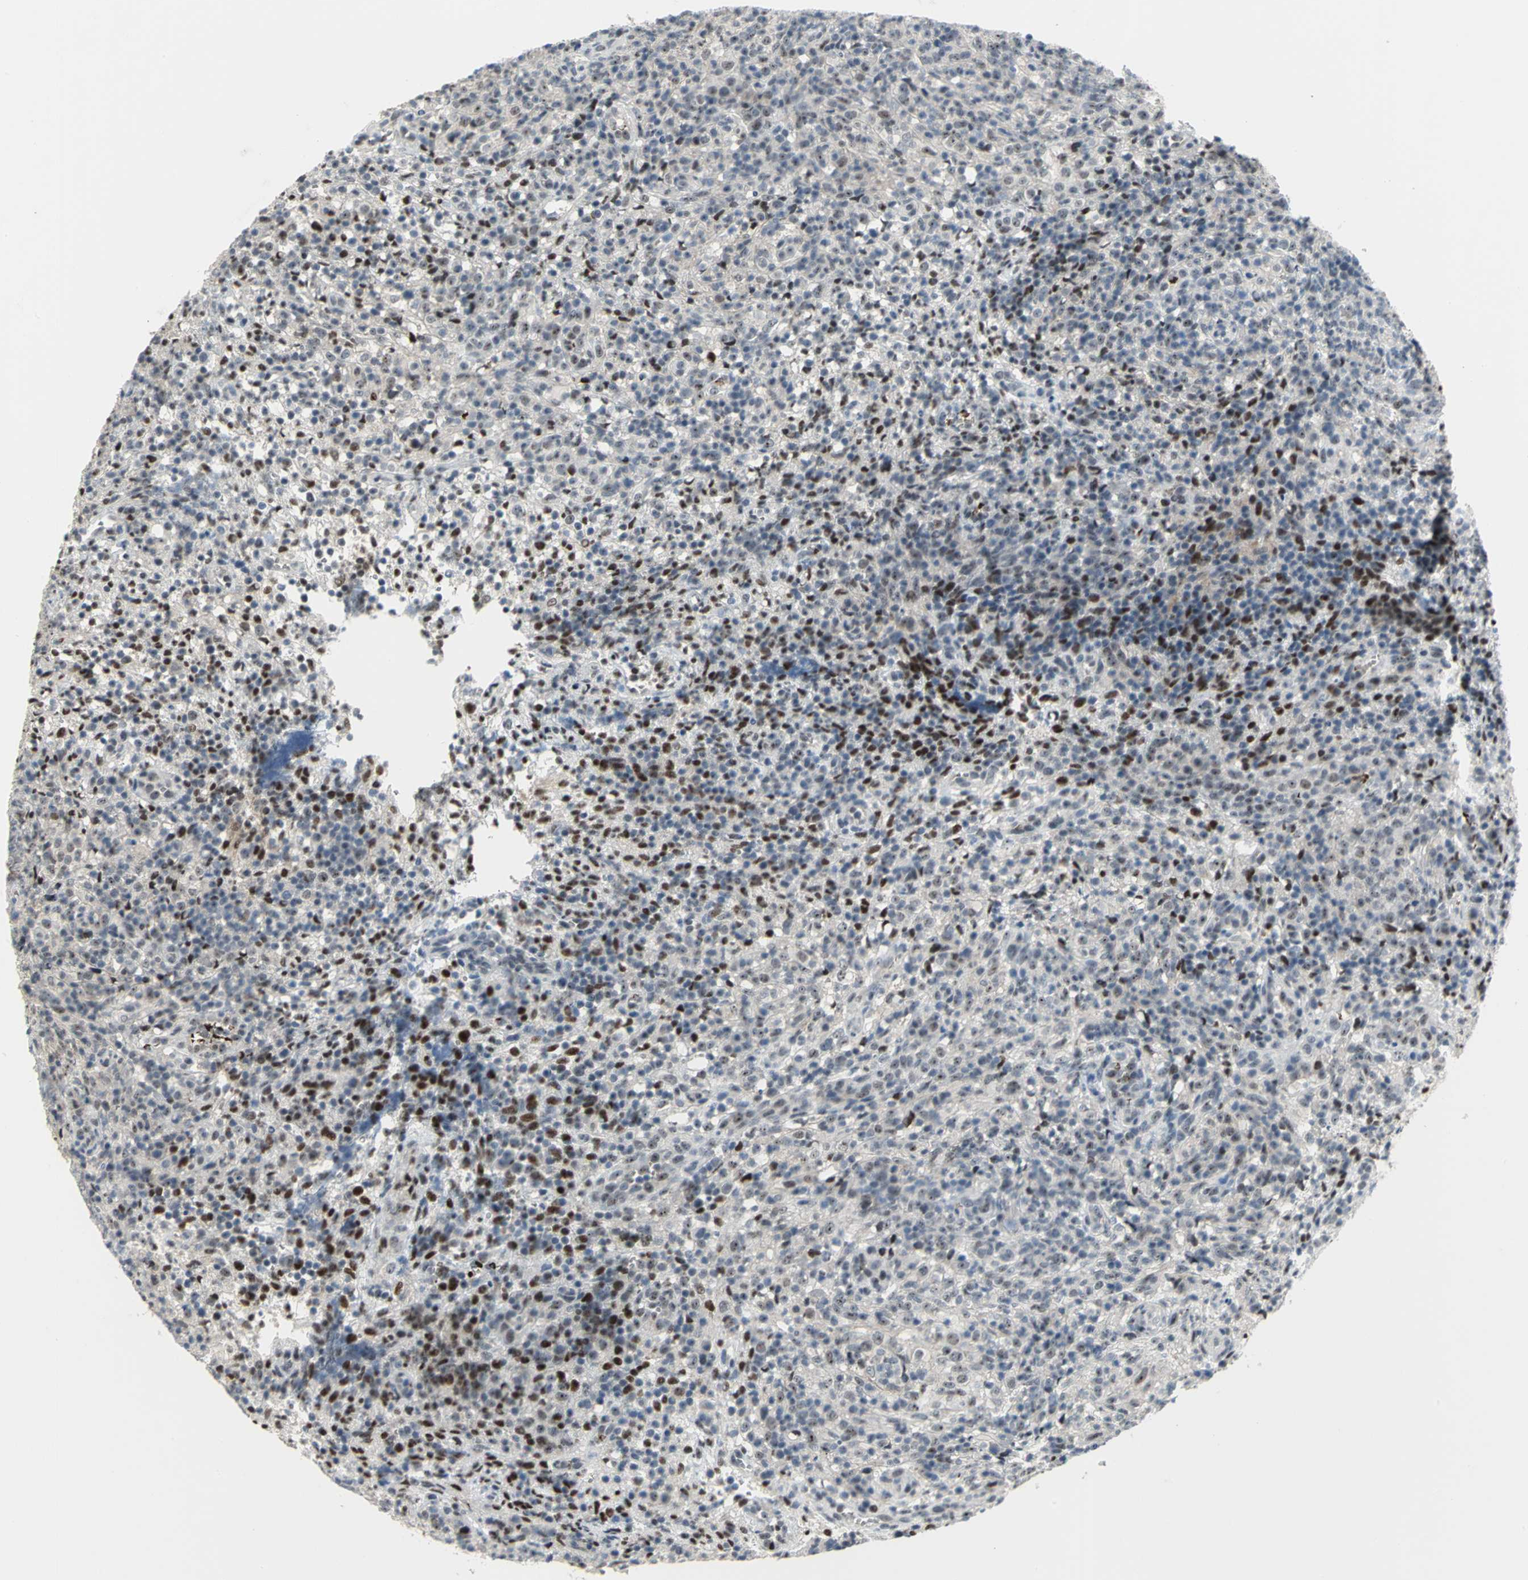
{"staining": {"intensity": "weak", "quantity": "25%-75%", "location": "nuclear"}, "tissue": "lymphoma", "cell_type": "Tumor cells", "image_type": "cancer", "snomed": [{"axis": "morphology", "description": "Malignant lymphoma, non-Hodgkin's type, High grade"}, {"axis": "topography", "description": "Lymph node"}], "caption": "Protein analysis of lymphoma tissue shows weak nuclear staining in about 25%-75% of tumor cells.", "gene": "GLI3", "patient": {"sex": "female", "age": 76}}